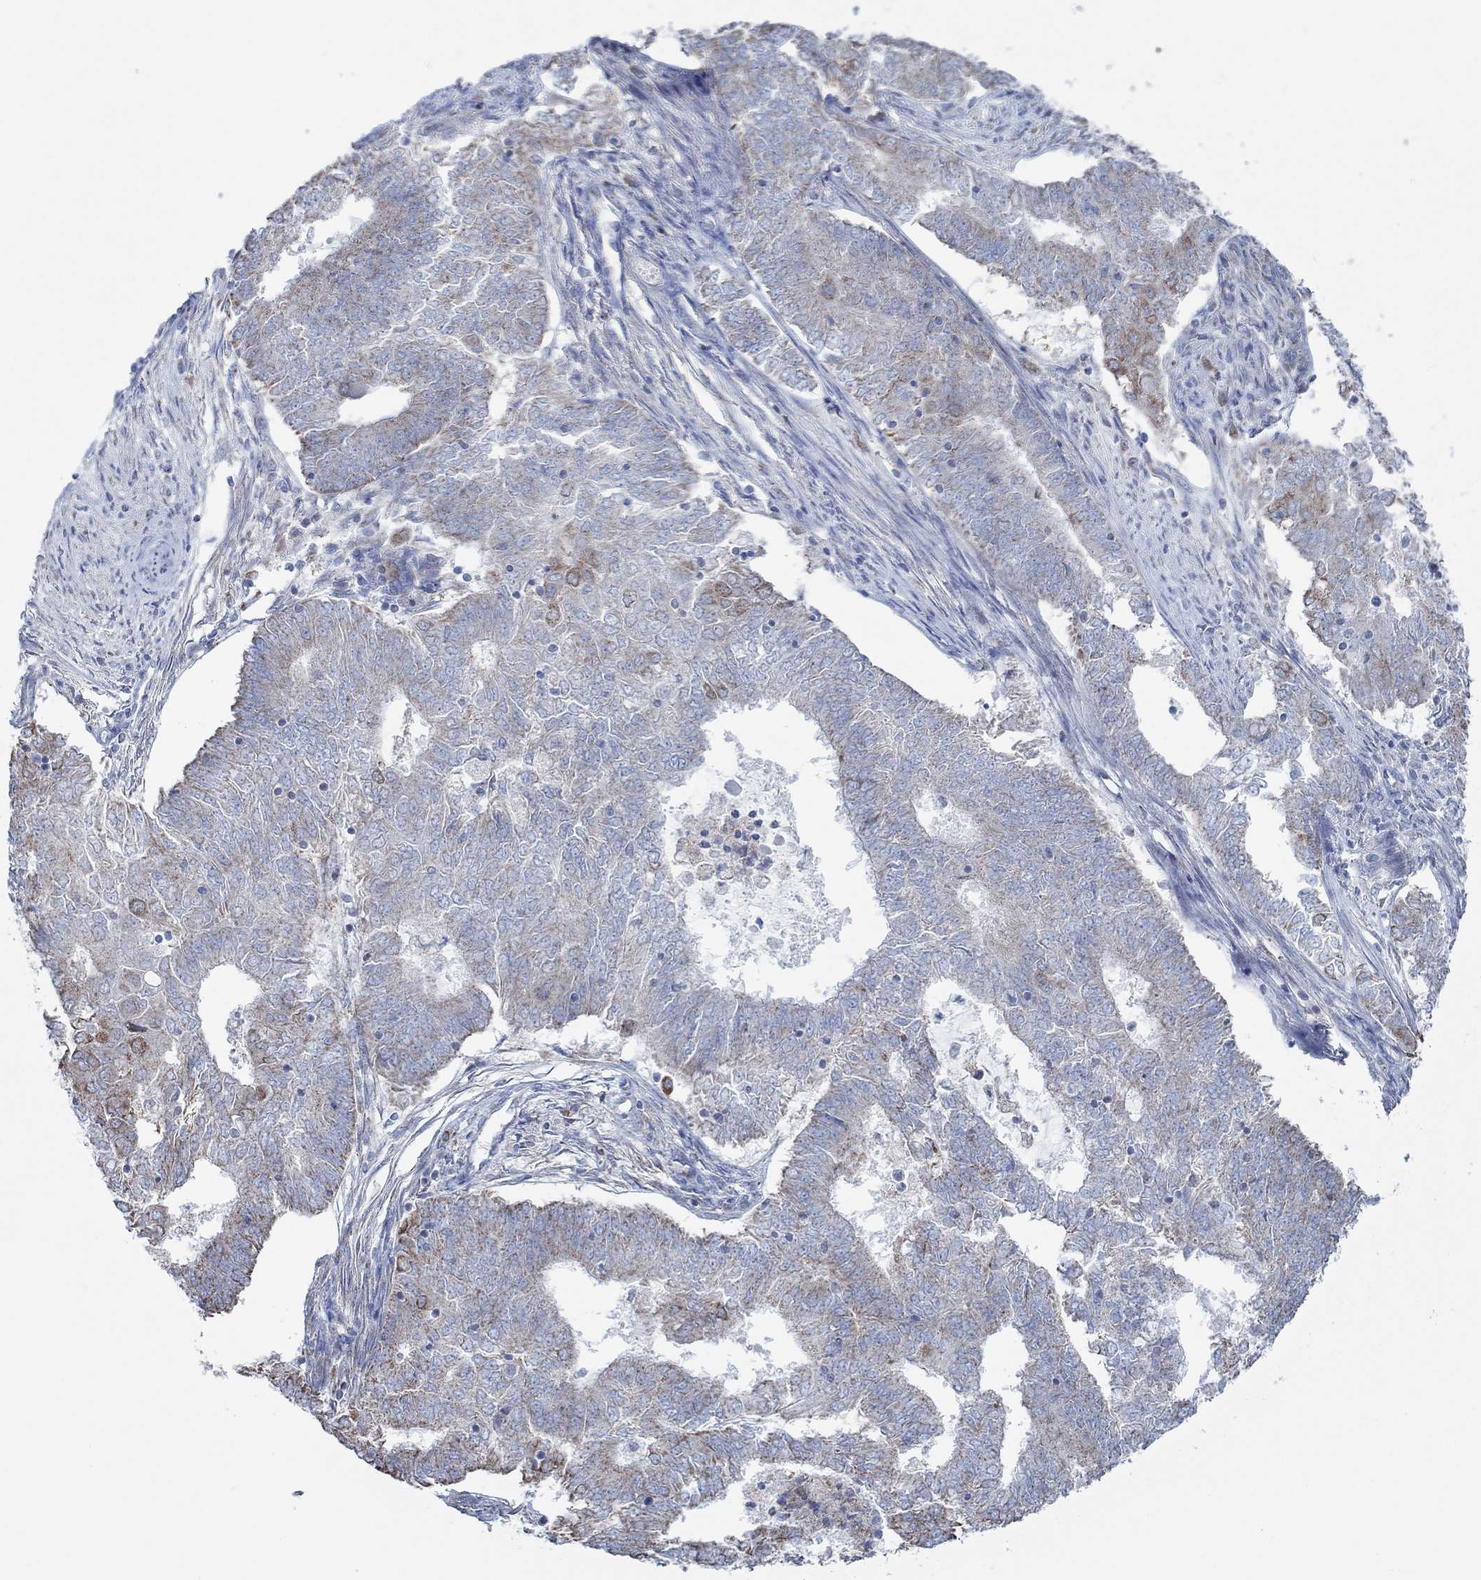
{"staining": {"intensity": "moderate", "quantity": "<25%", "location": "cytoplasmic/membranous"}, "tissue": "endometrial cancer", "cell_type": "Tumor cells", "image_type": "cancer", "snomed": [{"axis": "morphology", "description": "Adenocarcinoma, NOS"}, {"axis": "topography", "description": "Endometrium"}], "caption": "Protein staining displays moderate cytoplasmic/membranous expression in about <25% of tumor cells in endometrial cancer (adenocarcinoma).", "gene": "GLOD5", "patient": {"sex": "female", "age": 62}}